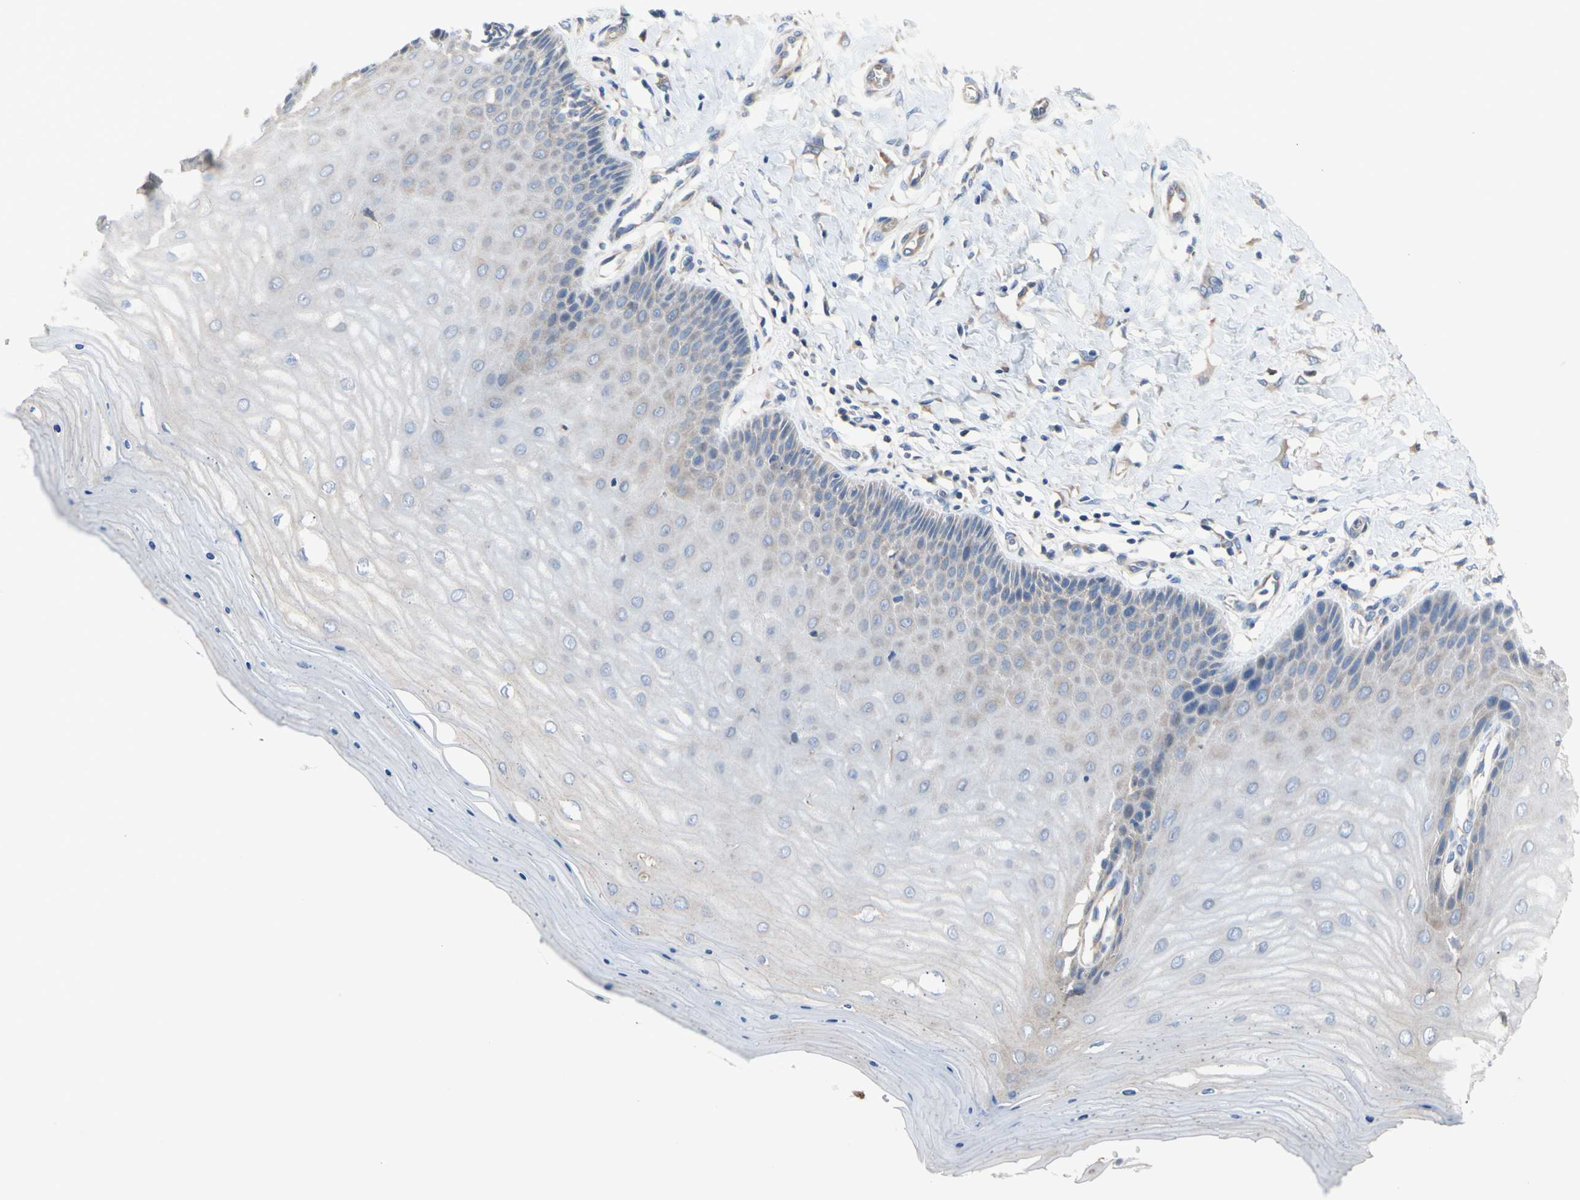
{"staining": {"intensity": "moderate", "quantity": "25%-75%", "location": "cytoplasmic/membranous"}, "tissue": "cervix", "cell_type": "Glandular cells", "image_type": "normal", "snomed": [{"axis": "morphology", "description": "Normal tissue, NOS"}, {"axis": "topography", "description": "Cervix"}], "caption": "The histopathology image demonstrates a brown stain indicating the presence of a protein in the cytoplasmic/membranous of glandular cells in cervix.", "gene": "TTC14", "patient": {"sex": "female", "age": 55}}